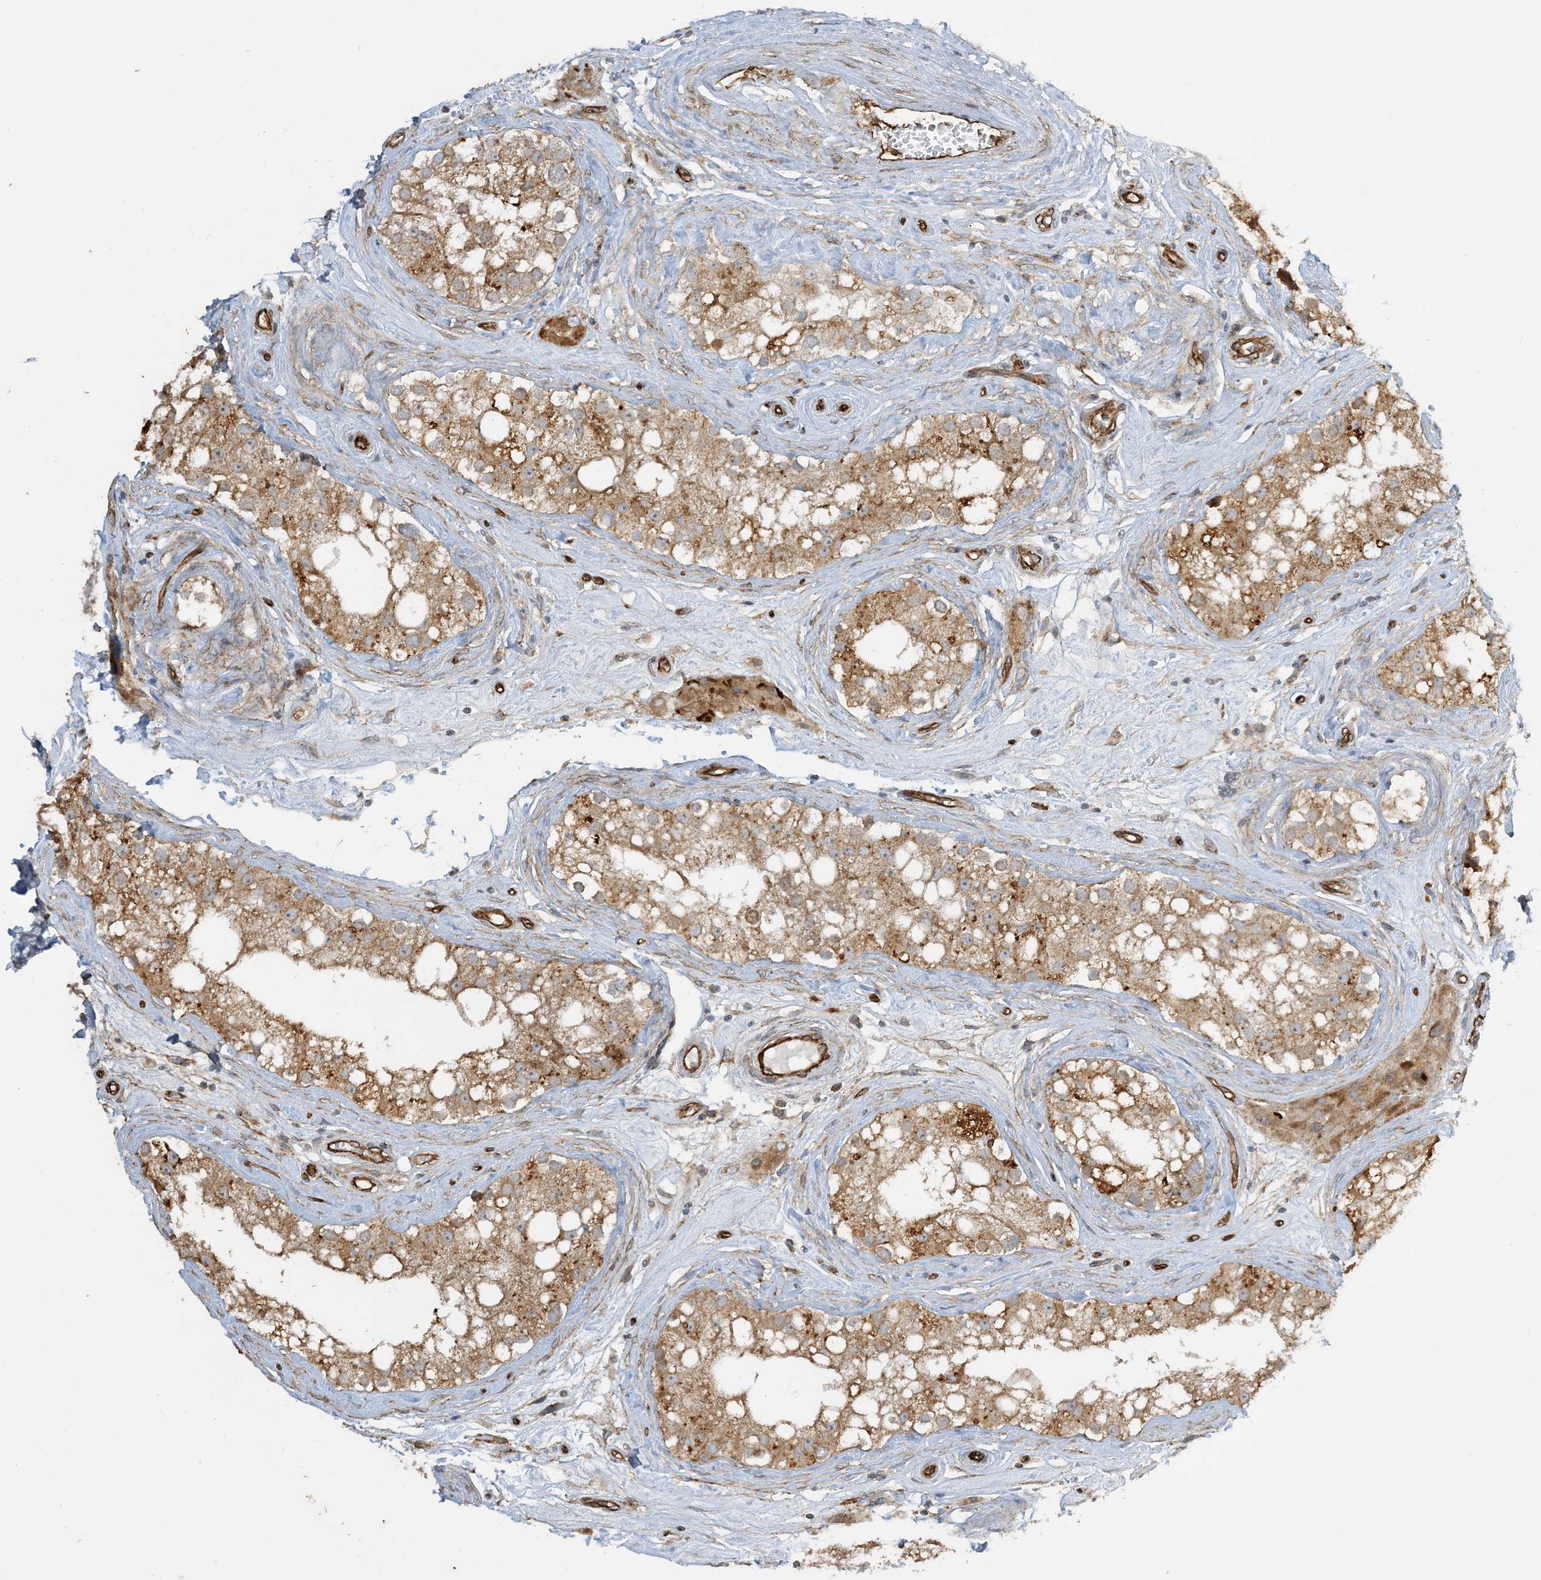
{"staining": {"intensity": "moderate", "quantity": ">75%", "location": "cytoplasmic/membranous"}, "tissue": "testis", "cell_type": "Cells in seminiferous ducts", "image_type": "normal", "snomed": [{"axis": "morphology", "description": "Normal tissue, NOS"}, {"axis": "topography", "description": "Testis"}], "caption": "Immunohistochemical staining of normal human testis demonstrates >75% levels of moderate cytoplasmic/membranous protein positivity in approximately >75% of cells in seminiferous ducts. Using DAB (3,3'-diaminobenzidine) (brown) and hematoxylin (blue) stains, captured at high magnification using brightfield microscopy.", "gene": "AGA", "patient": {"sex": "male", "age": 84}}